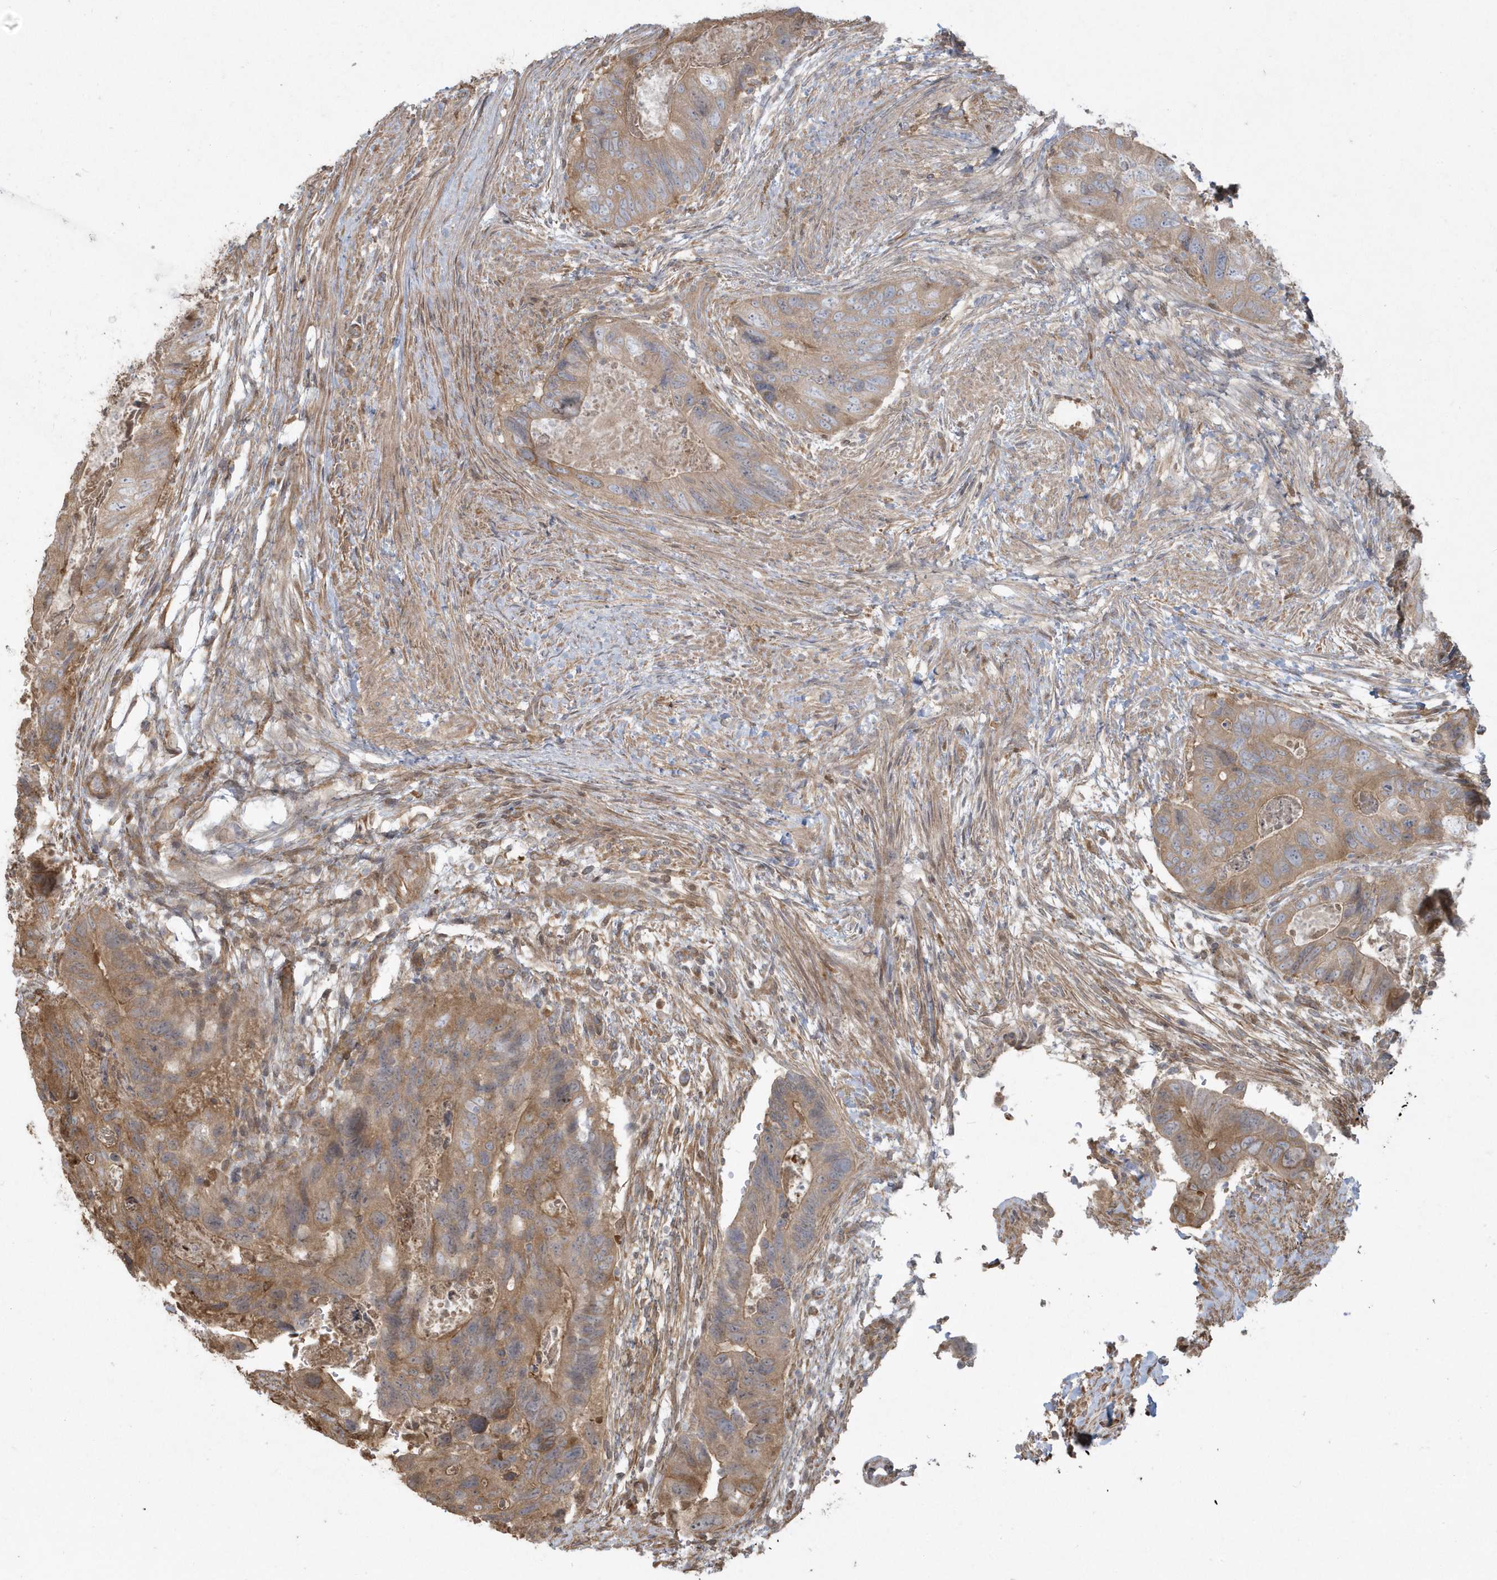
{"staining": {"intensity": "moderate", "quantity": ">75%", "location": "cytoplasmic/membranous"}, "tissue": "colorectal cancer", "cell_type": "Tumor cells", "image_type": "cancer", "snomed": [{"axis": "morphology", "description": "Adenocarcinoma, NOS"}, {"axis": "topography", "description": "Rectum"}], "caption": "Colorectal cancer (adenocarcinoma) stained with IHC shows moderate cytoplasmic/membranous expression in about >75% of tumor cells.", "gene": "HNMT", "patient": {"sex": "male", "age": 63}}